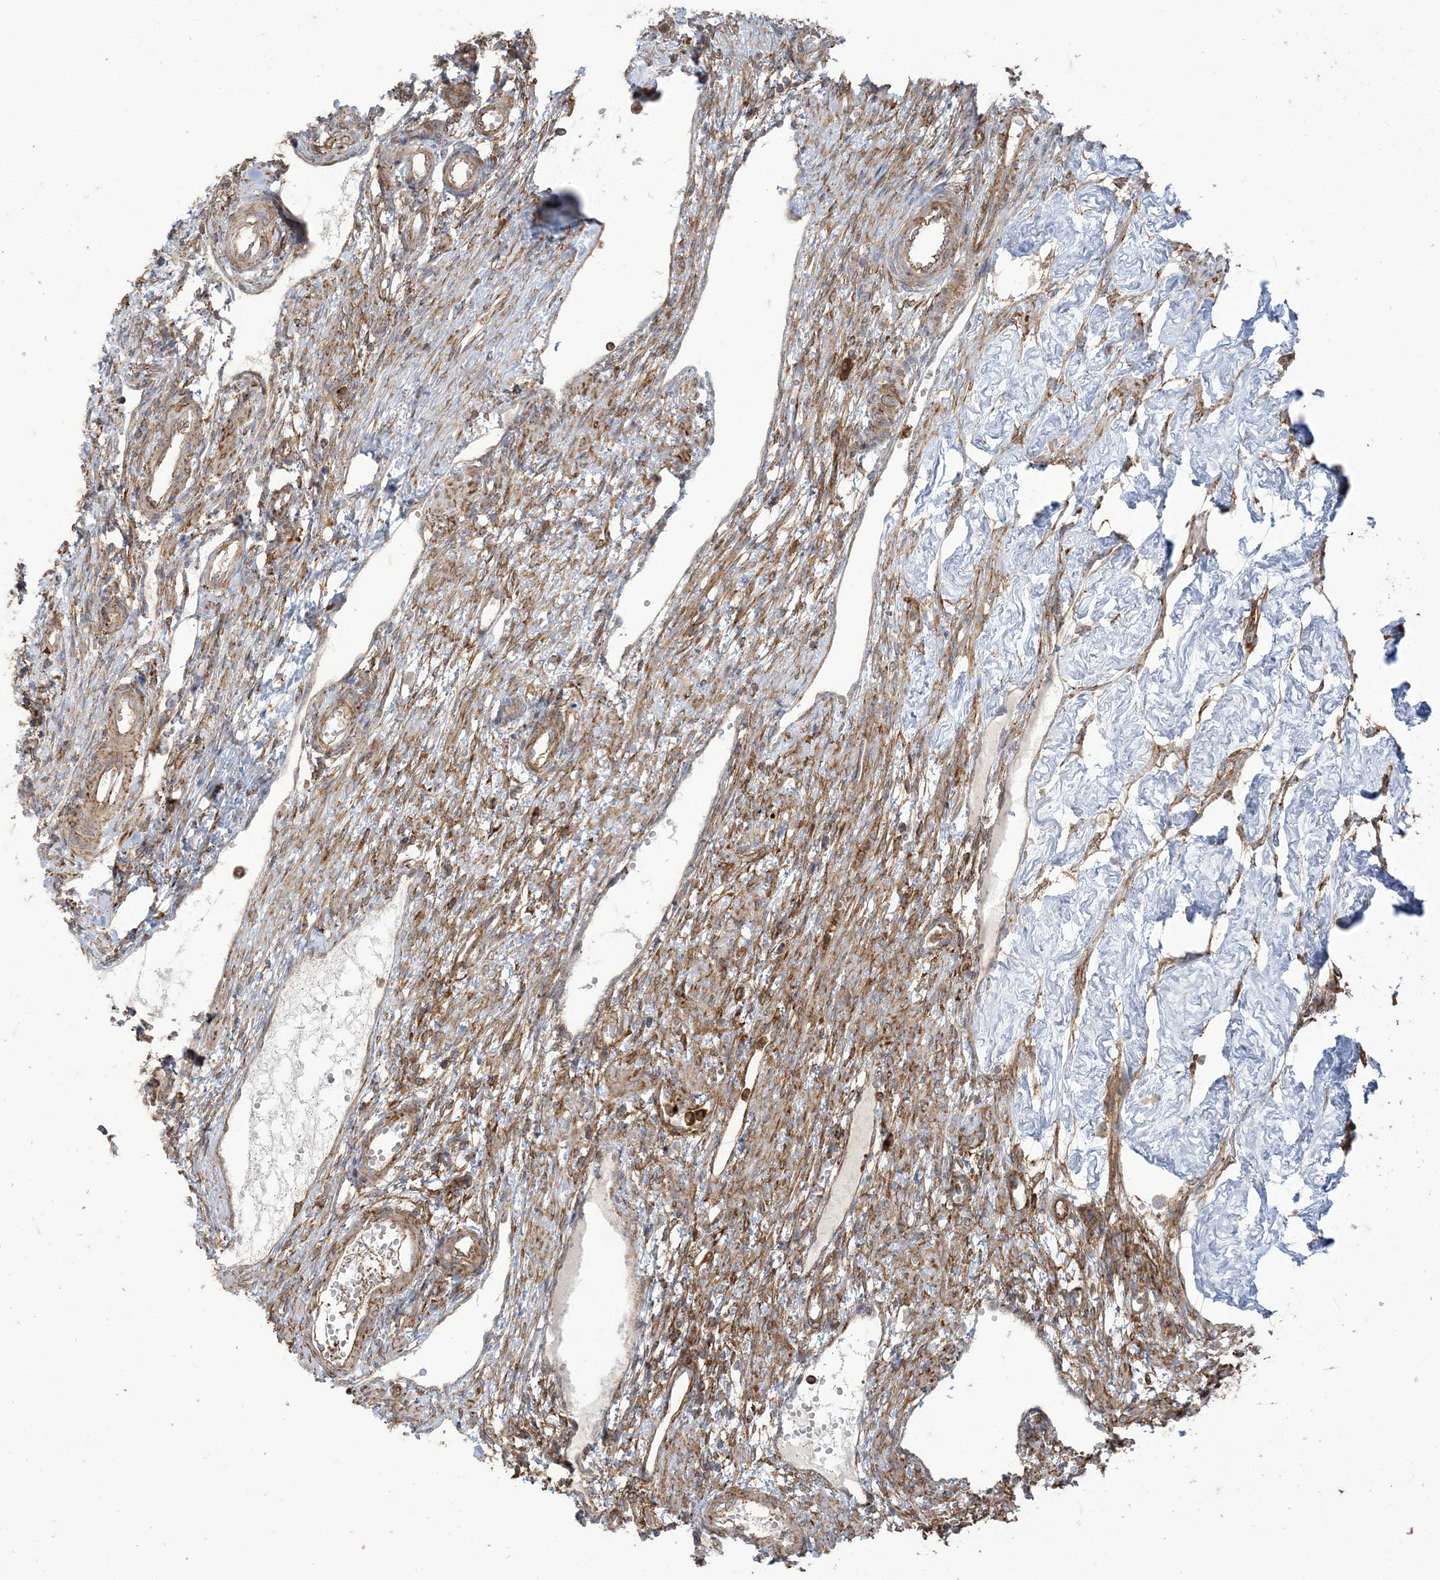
{"staining": {"intensity": "moderate", "quantity": "25%-75%", "location": "cytoplasmic/membranous"}, "tissue": "ovary", "cell_type": "Ovarian stroma cells", "image_type": "normal", "snomed": [{"axis": "morphology", "description": "Normal tissue, NOS"}, {"axis": "morphology", "description": "Cyst, NOS"}, {"axis": "topography", "description": "Ovary"}], "caption": "IHC of unremarkable ovary displays medium levels of moderate cytoplasmic/membranous staining in approximately 25%-75% of ovarian stroma cells. The protein of interest is stained brown, and the nuclei are stained in blue (DAB IHC with brightfield microscopy, high magnification).", "gene": "DERL3", "patient": {"sex": "female", "age": 33}}